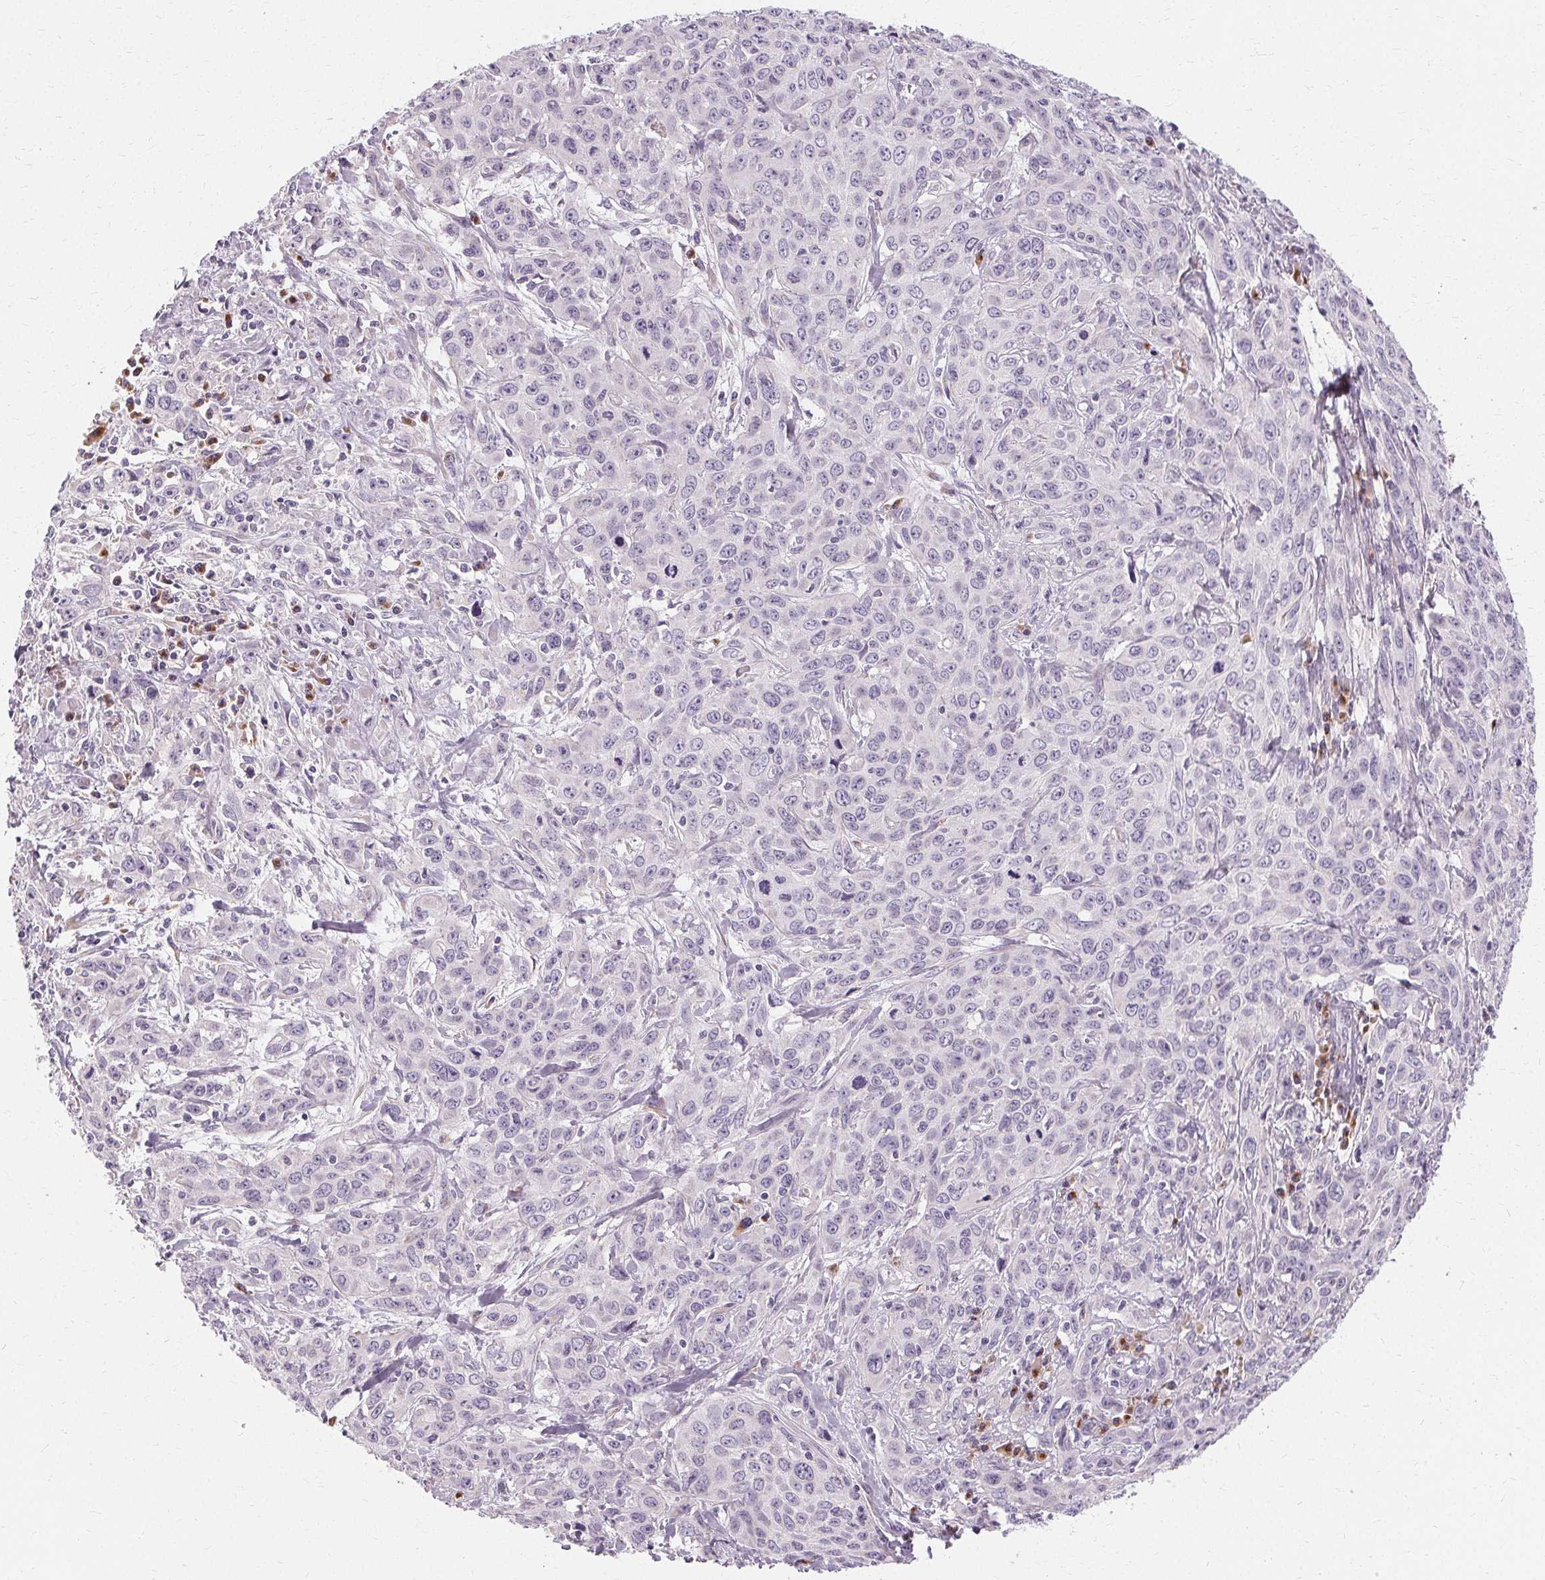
{"staining": {"intensity": "negative", "quantity": "none", "location": "none"}, "tissue": "cervical cancer", "cell_type": "Tumor cells", "image_type": "cancer", "snomed": [{"axis": "morphology", "description": "Squamous cell carcinoma, NOS"}, {"axis": "topography", "description": "Cervix"}], "caption": "Immunohistochemical staining of cervical squamous cell carcinoma displays no significant expression in tumor cells.", "gene": "FCRL3", "patient": {"sex": "female", "age": 38}}